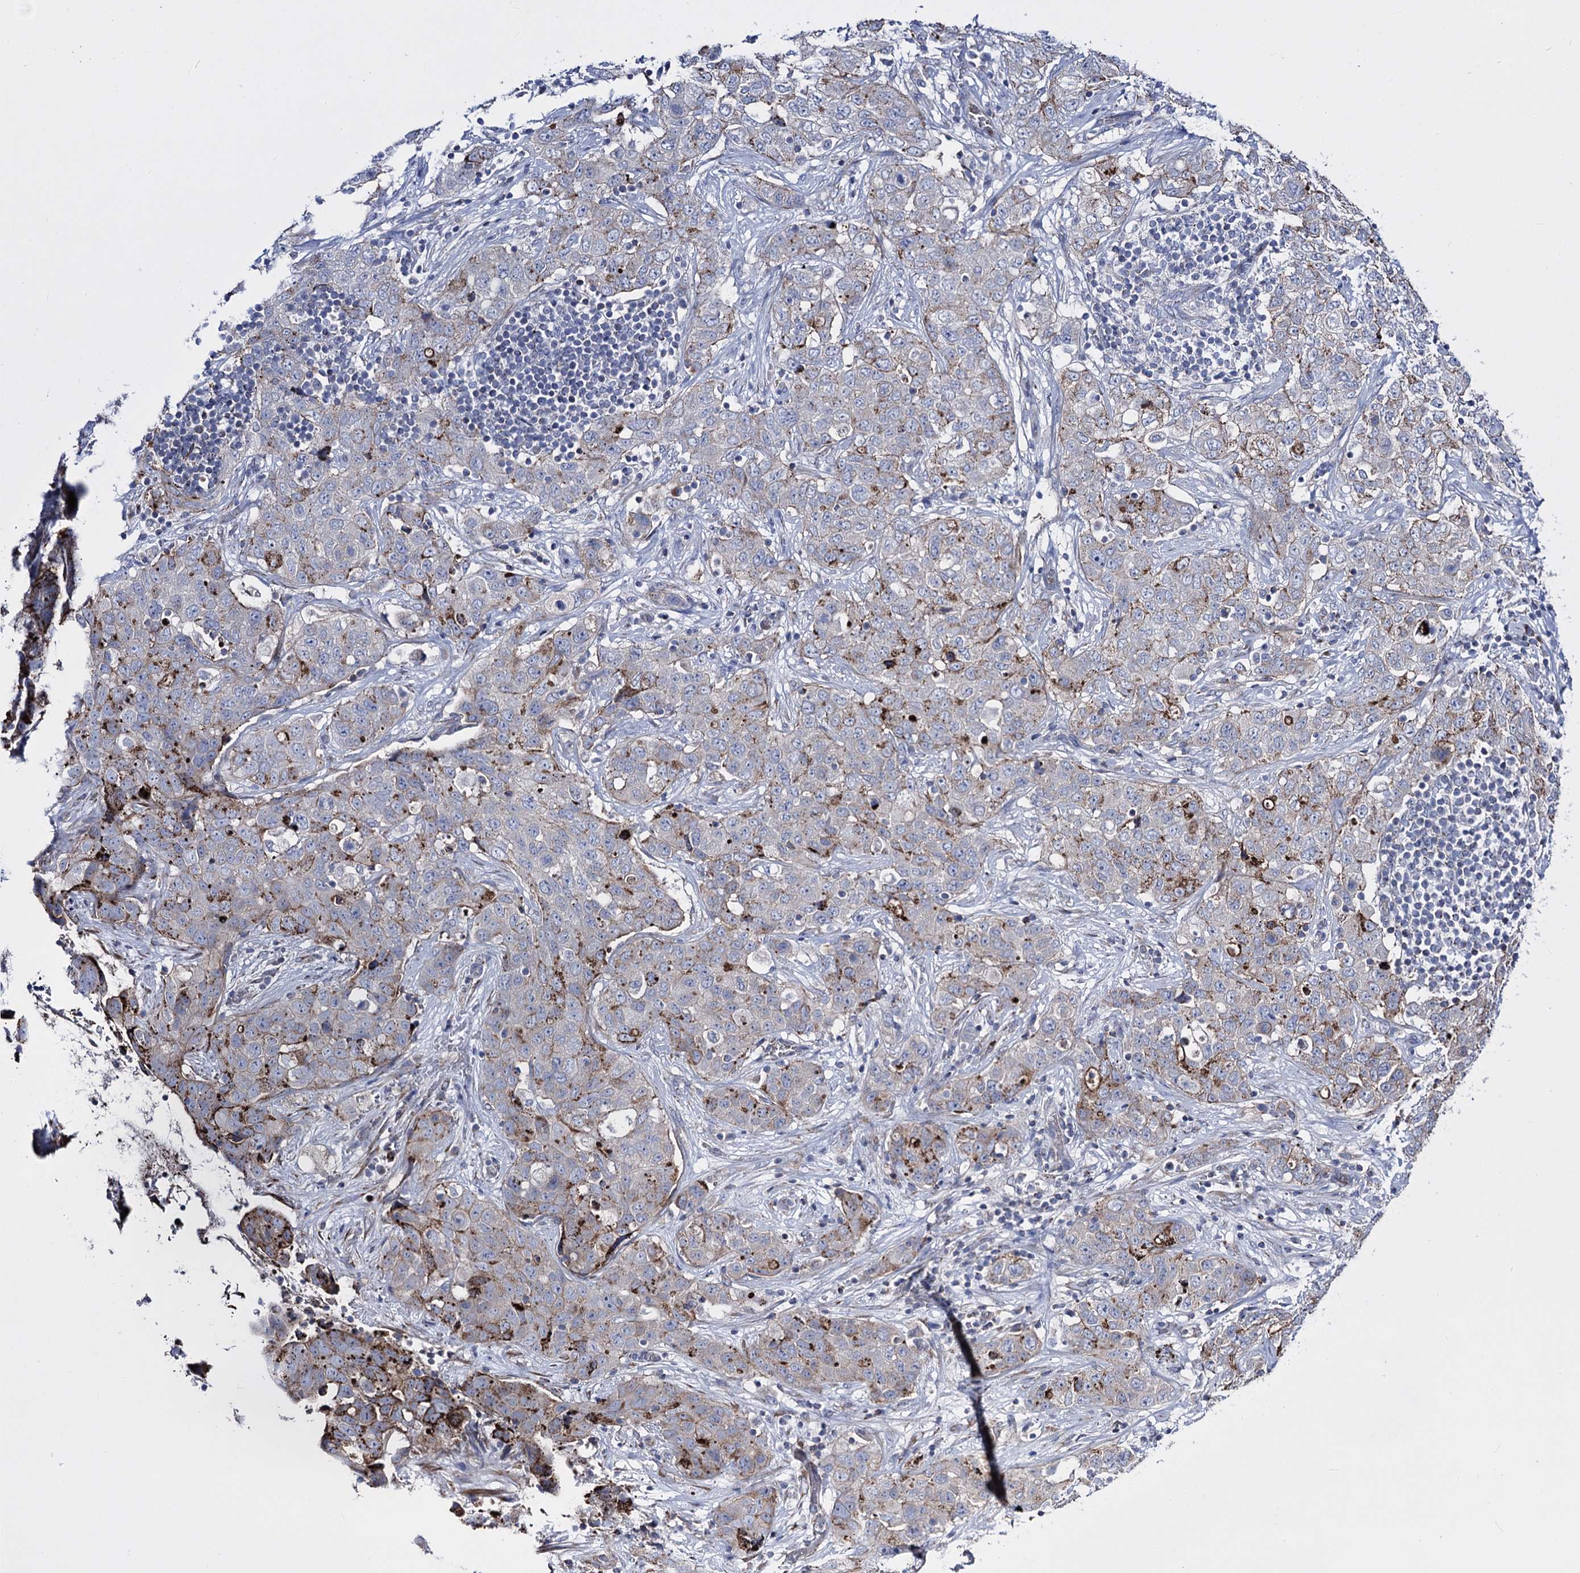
{"staining": {"intensity": "moderate", "quantity": "<25%", "location": "cytoplasmic/membranous"}, "tissue": "stomach cancer", "cell_type": "Tumor cells", "image_type": "cancer", "snomed": [{"axis": "morphology", "description": "Normal tissue, NOS"}, {"axis": "morphology", "description": "Adenocarcinoma, NOS"}, {"axis": "topography", "description": "Lymph node"}, {"axis": "topography", "description": "Stomach"}], "caption": "Protein staining of stomach cancer (adenocarcinoma) tissue reveals moderate cytoplasmic/membranous staining in approximately <25% of tumor cells.", "gene": "OSBPL5", "patient": {"sex": "male", "age": 48}}